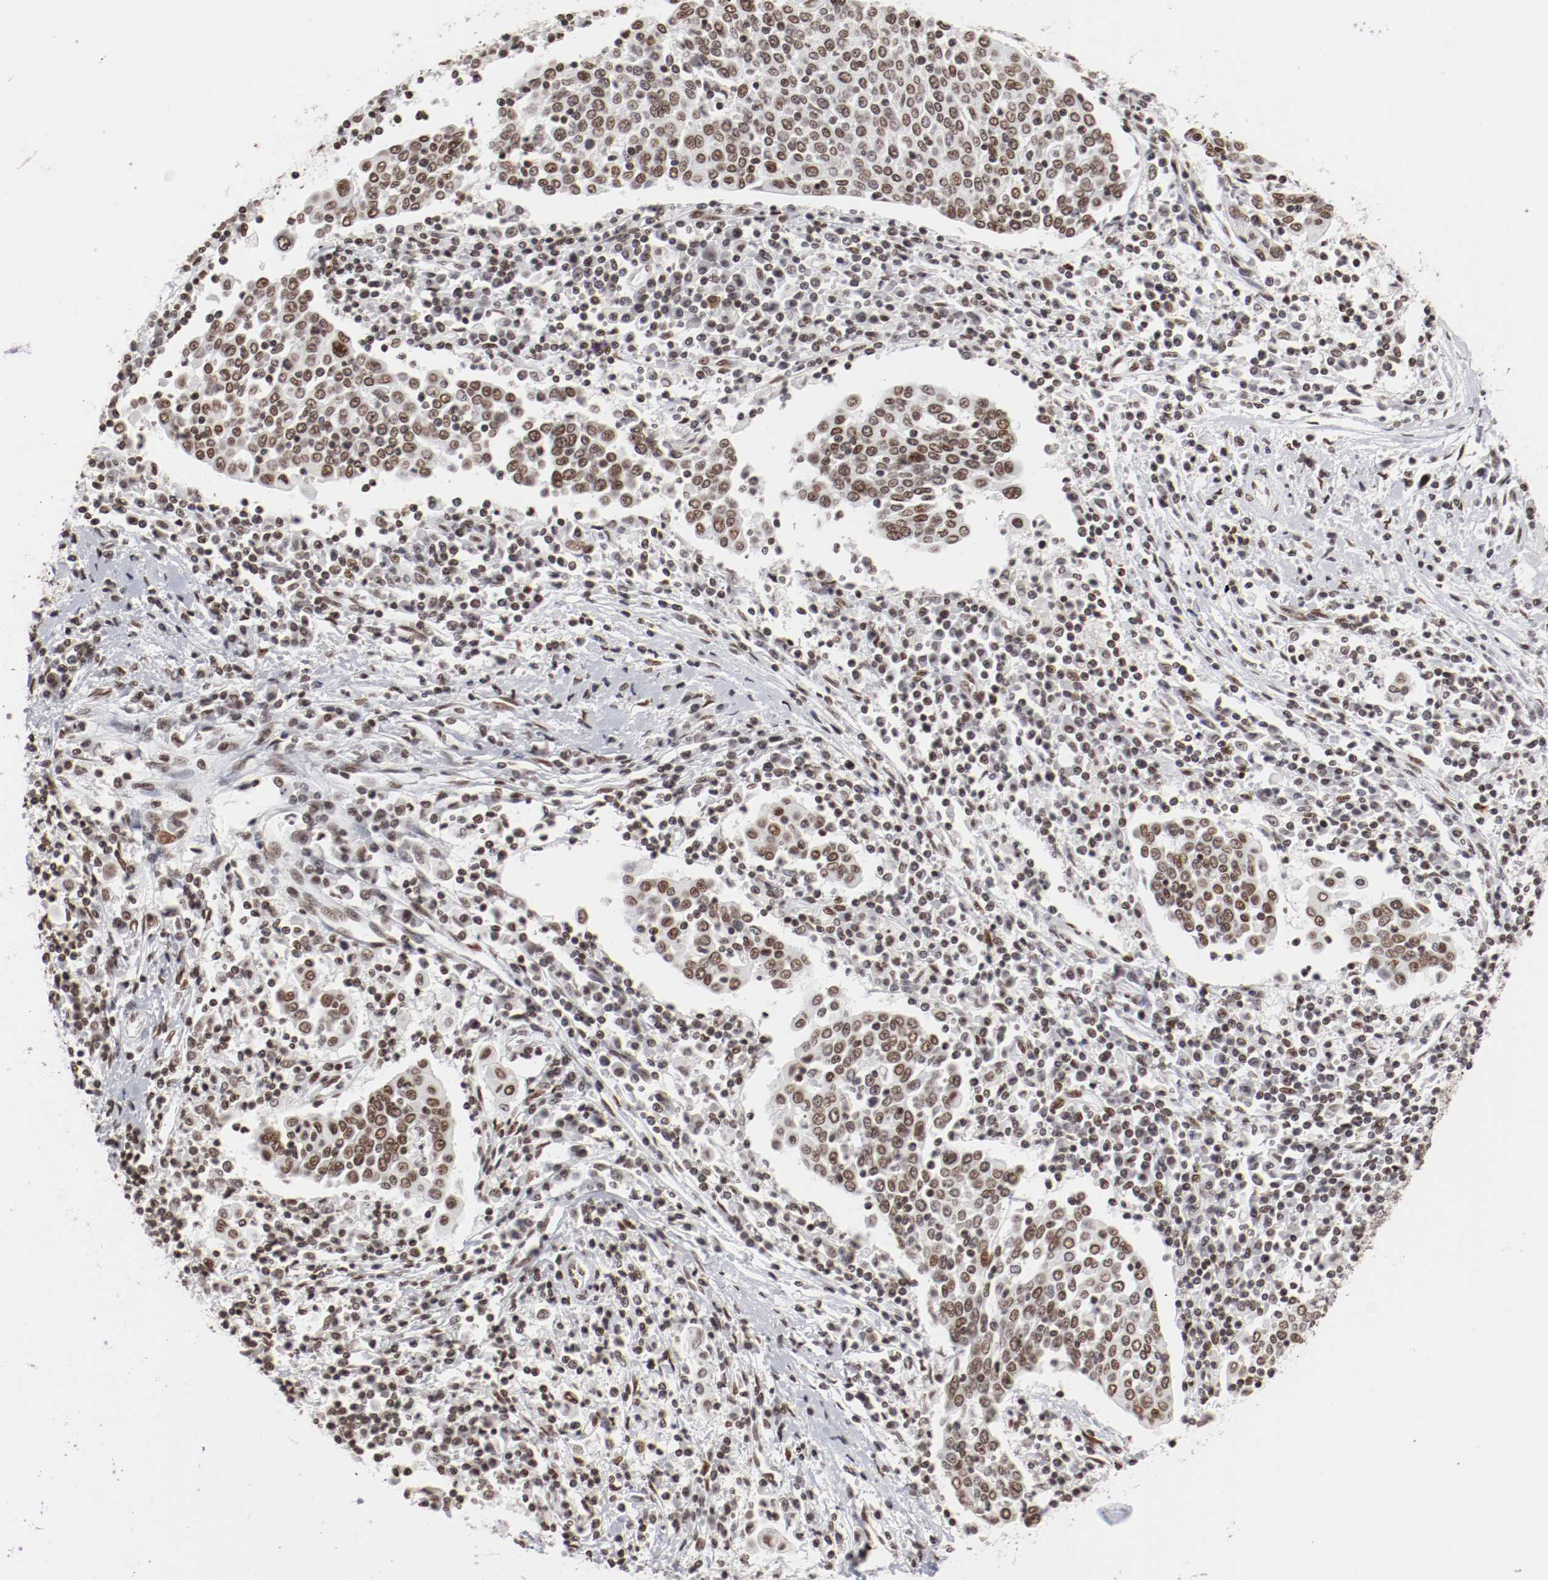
{"staining": {"intensity": "moderate", "quantity": ">75%", "location": "nuclear"}, "tissue": "cervical cancer", "cell_type": "Tumor cells", "image_type": "cancer", "snomed": [{"axis": "morphology", "description": "Squamous cell carcinoma, NOS"}, {"axis": "topography", "description": "Cervix"}], "caption": "The micrograph shows immunohistochemical staining of squamous cell carcinoma (cervical). There is moderate nuclear expression is appreciated in approximately >75% of tumor cells.", "gene": "TP53BP1", "patient": {"sex": "female", "age": 40}}